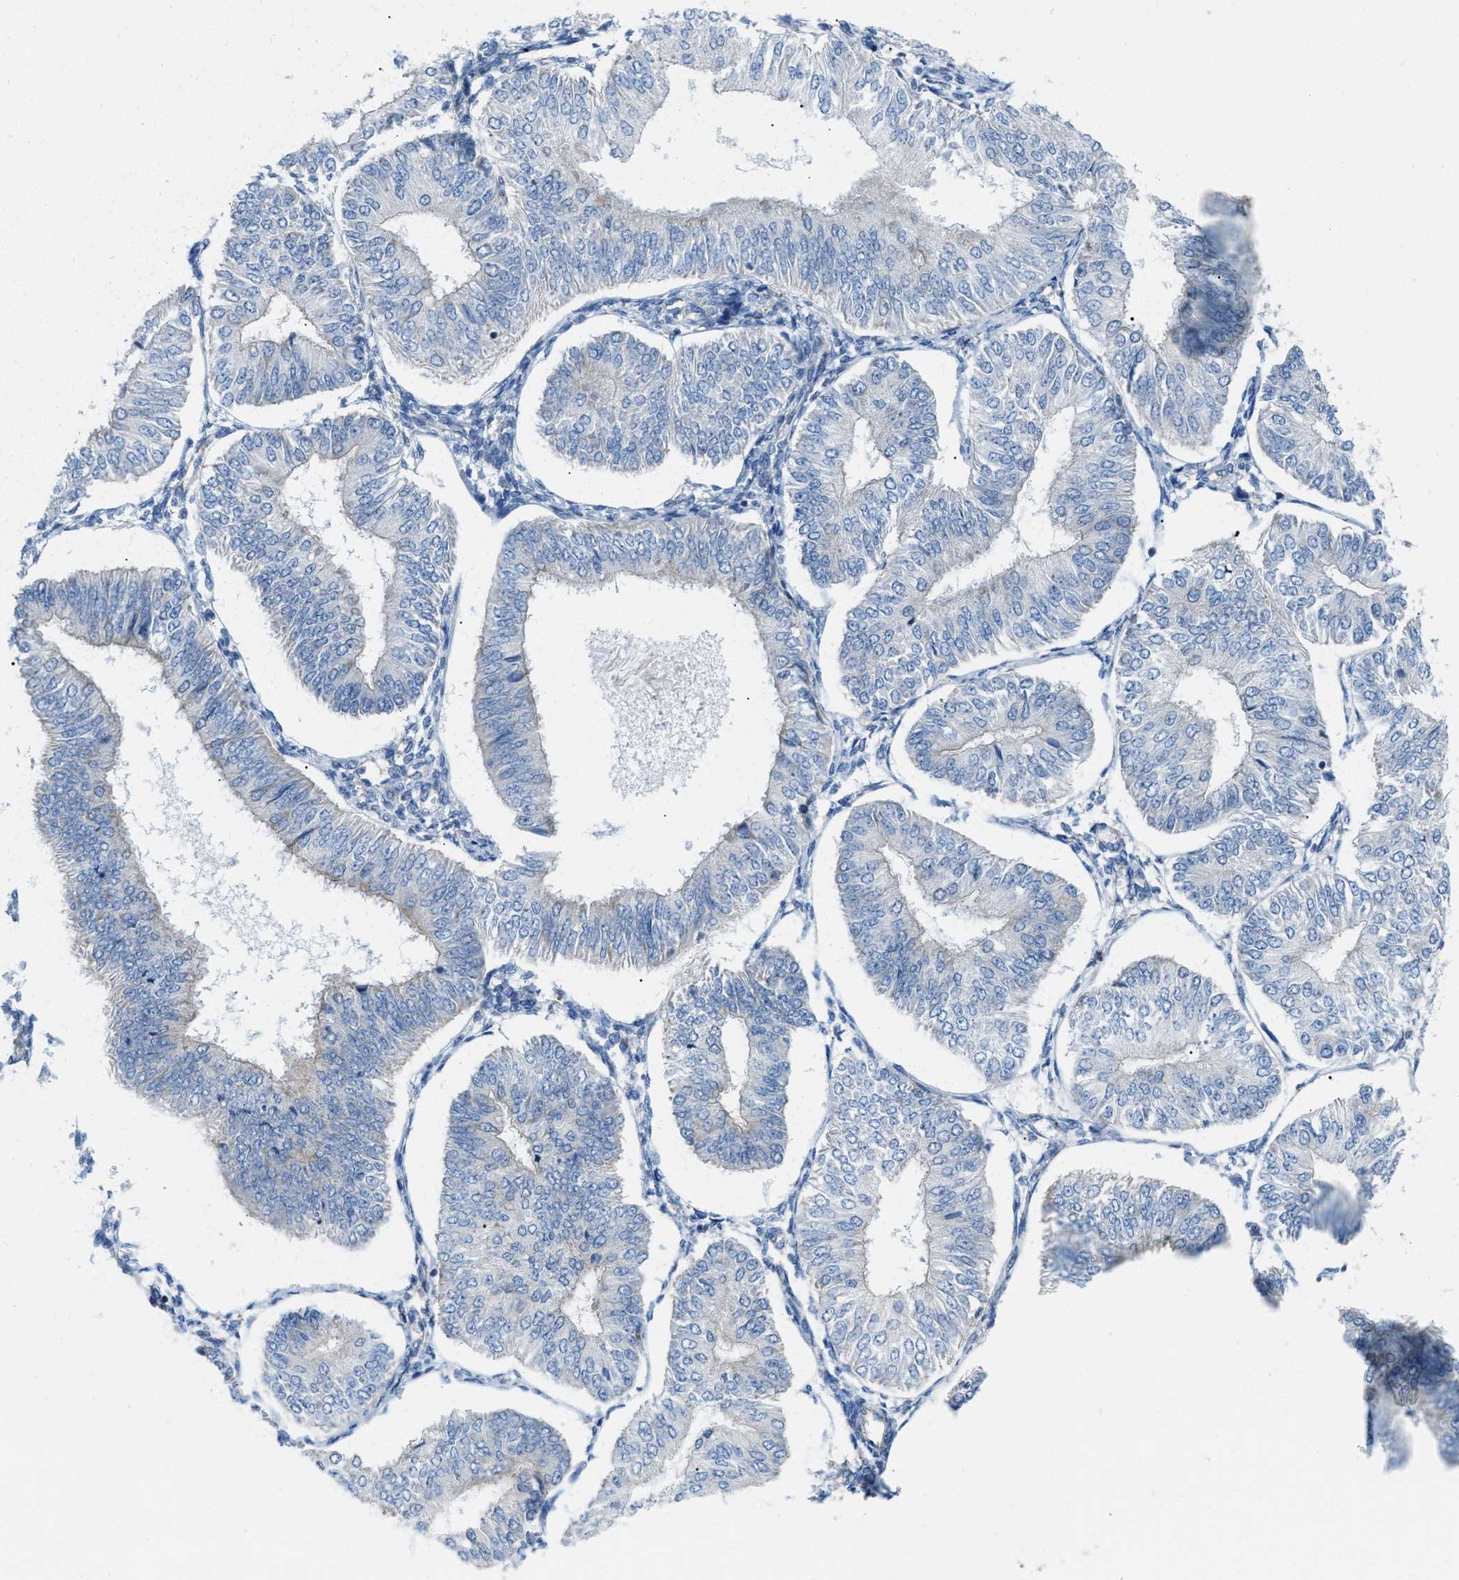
{"staining": {"intensity": "negative", "quantity": "none", "location": "none"}, "tissue": "endometrial cancer", "cell_type": "Tumor cells", "image_type": "cancer", "snomed": [{"axis": "morphology", "description": "Adenocarcinoma, NOS"}, {"axis": "topography", "description": "Endometrium"}], "caption": "There is no significant staining in tumor cells of endometrial adenocarcinoma.", "gene": "JADE1", "patient": {"sex": "female", "age": 58}}